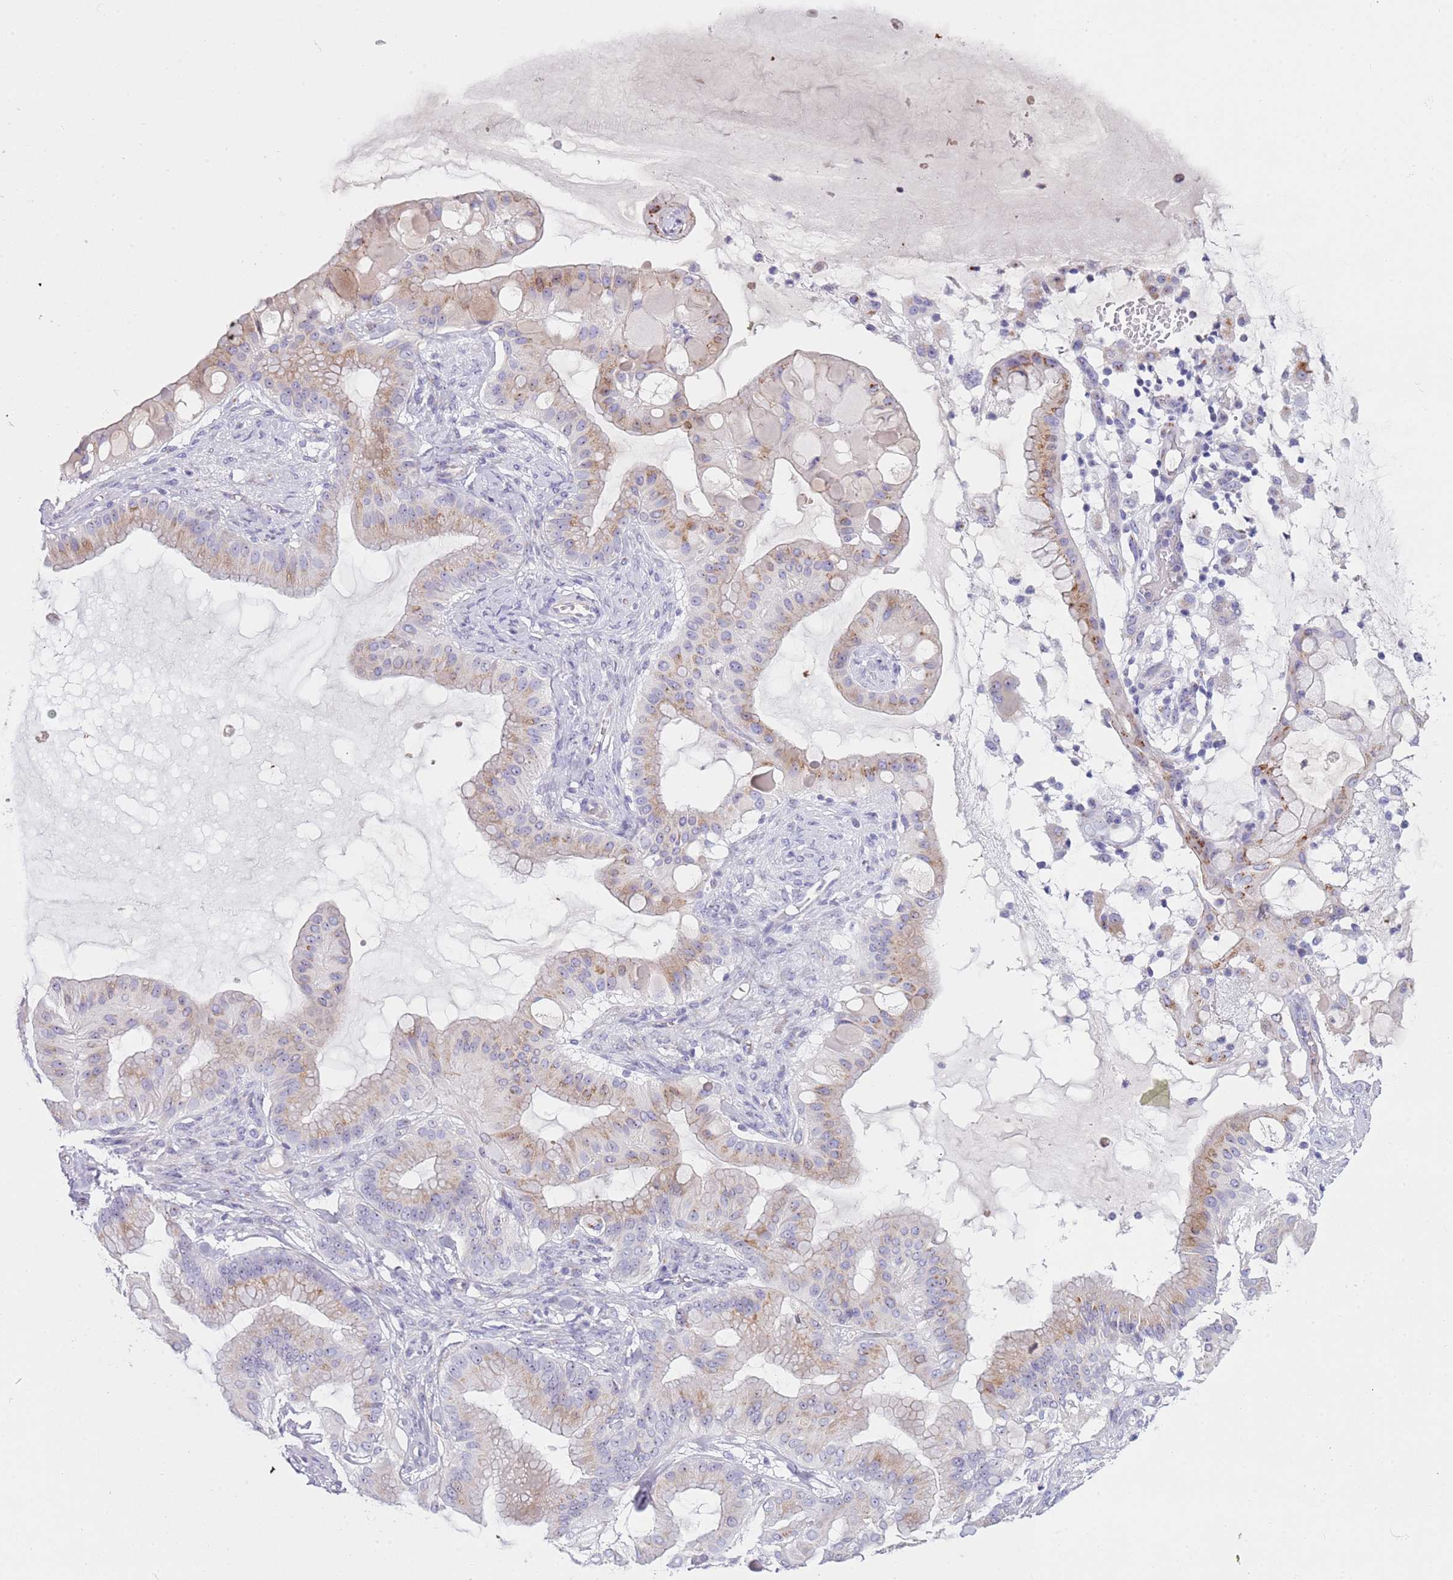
{"staining": {"intensity": "weak", "quantity": "<25%", "location": "cytoplasmic/membranous"}, "tissue": "ovarian cancer", "cell_type": "Tumor cells", "image_type": "cancer", "snomed": [{"axis": "morphology", "description": "Cystadenocarcinoma, mucinous, NOS"}, {"axis": "topography", "description": "Ovary"}], "caption": "An image of mucinous cystadenocarcinoma (ovarian) stained for a protein exhibits no brown staining in tumor cells.", "gene": "NBPF6", "patient": {"sex": "female", "age": 61}}